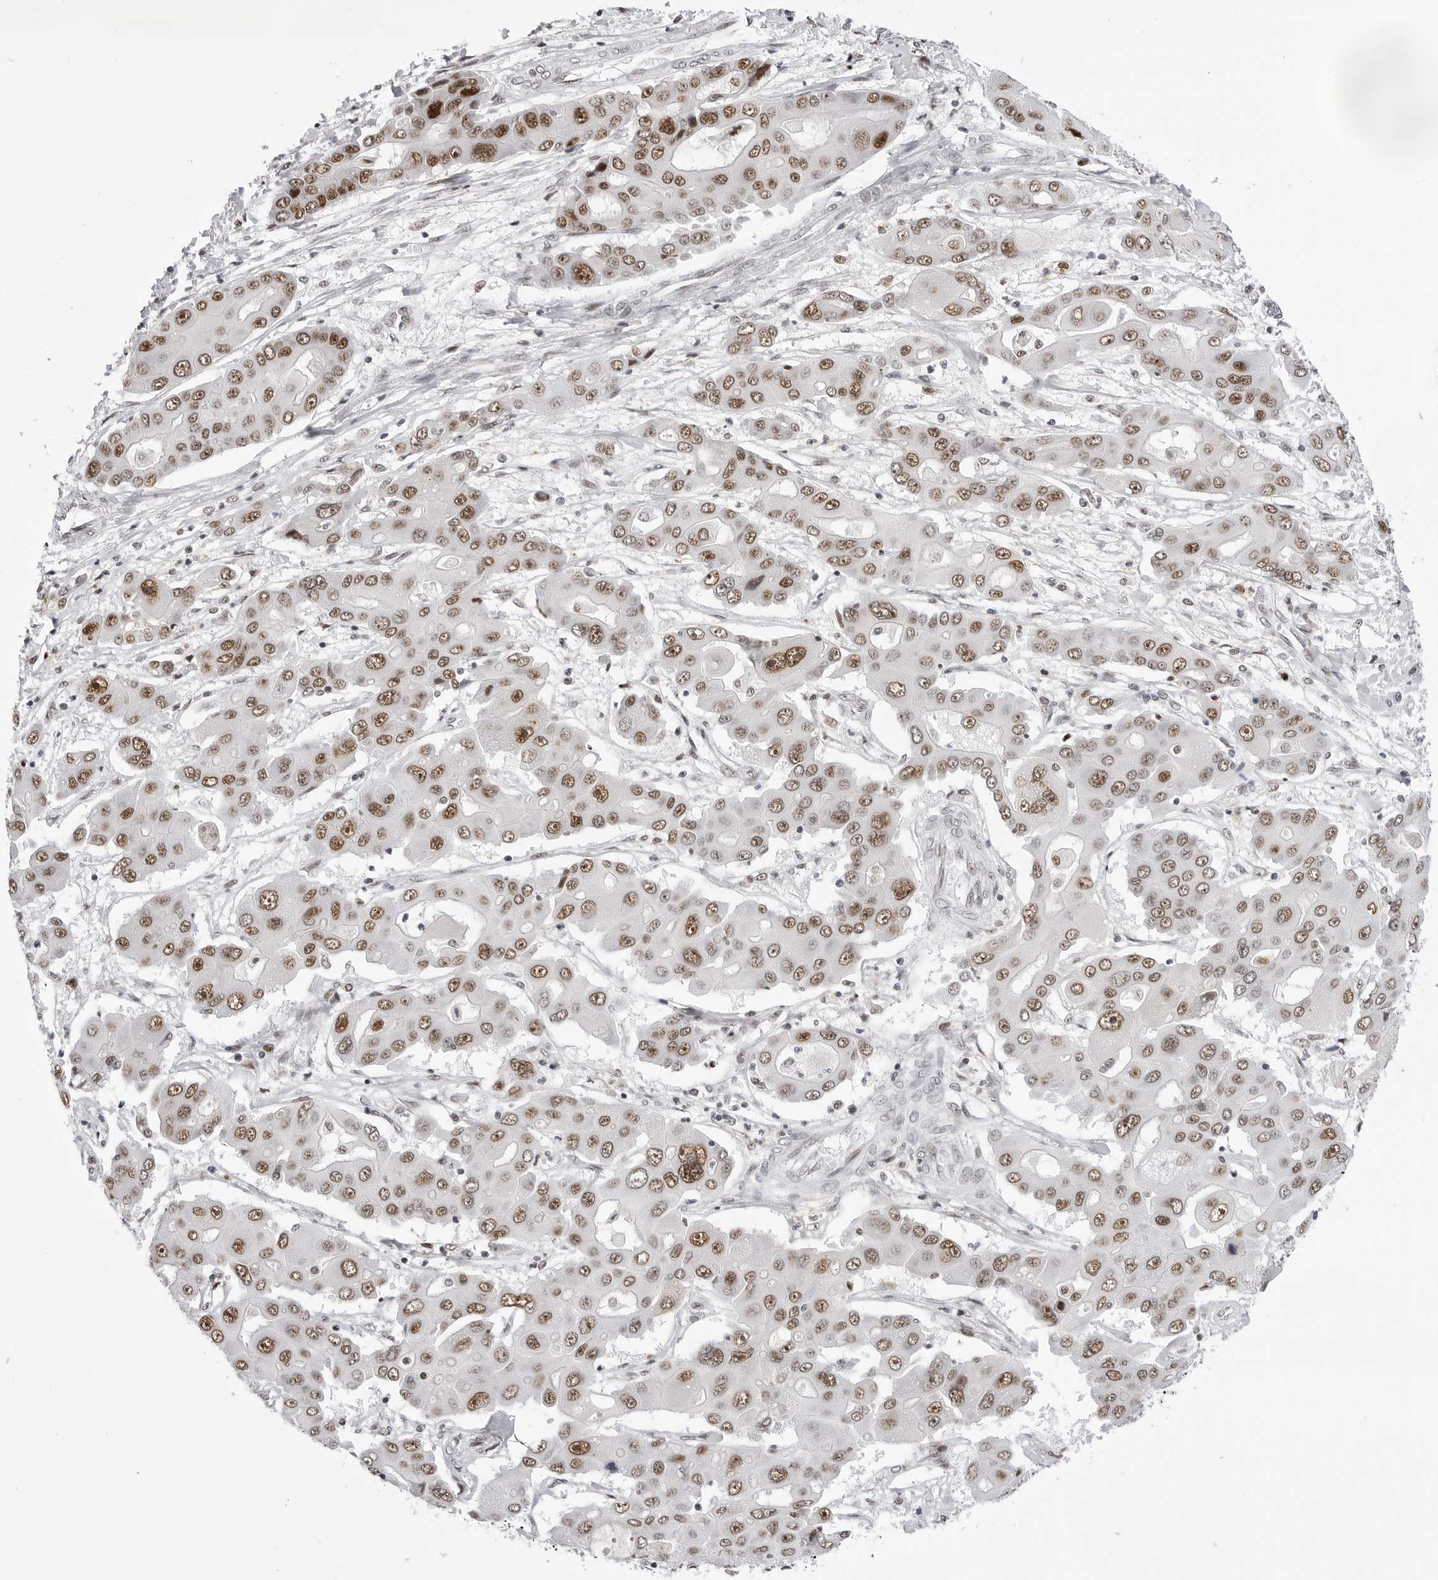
{"staining": {"intensity": "moderate", "quantity": ">75%", "location": "nuclear"}, "tissue": "liver cancer", "cell_type": "Tumor cells", "image_type": "cancer", "snomed": [{"axis": "morphology", "description": "Cholangiocarcinoma"}, {"axis": "topography", "description": "Liver"}], "caption": "Liver cholangiocarcinoma stained with a protein marker demonstrates moderate staining in tumor cells.", "gene": "SF3B4", "patient": {"sex": "male", "age": 67}}